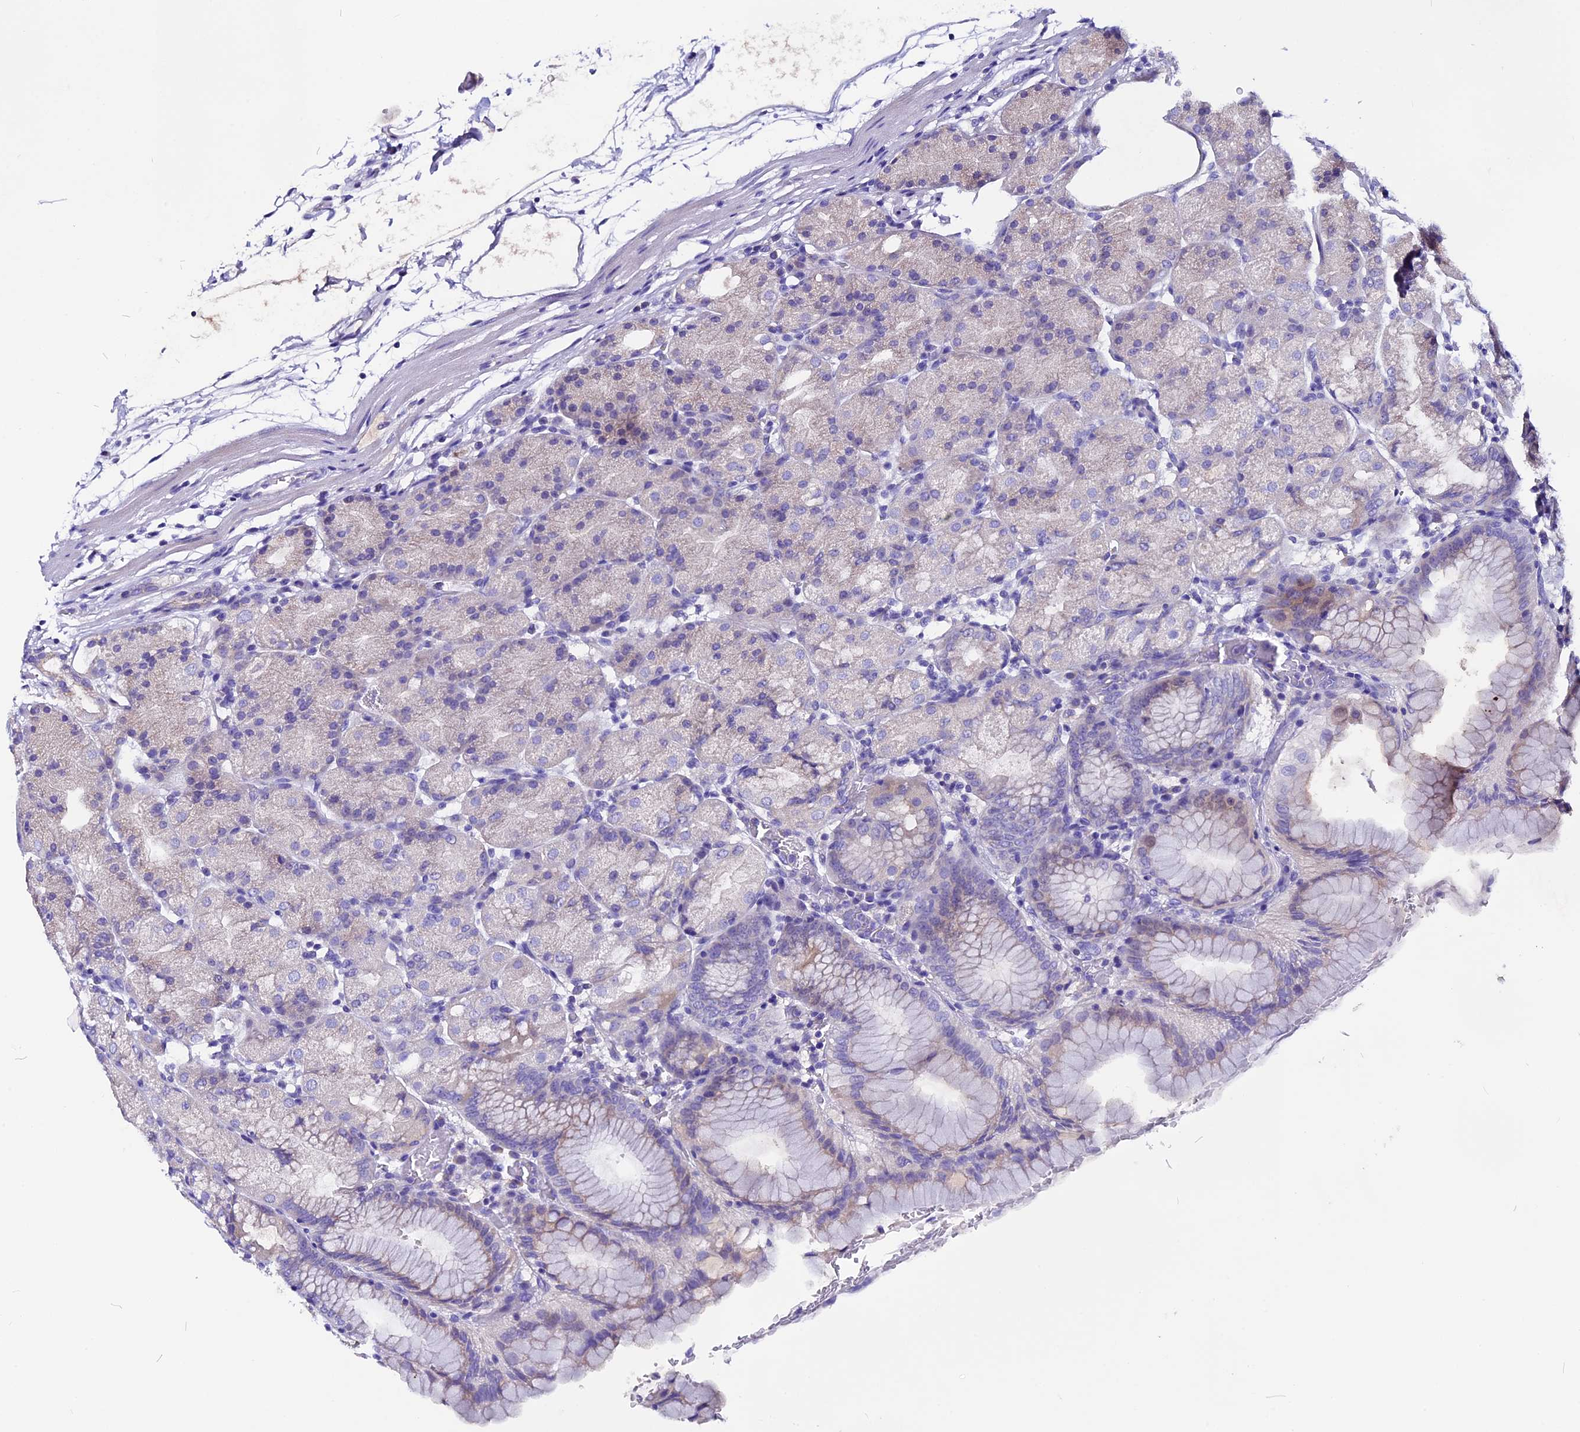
{"staining": {"intensity": "negative", "quantity": "none", "location": "none"}, "tissue": "stomach", "cell_type": "Glandular cells", "image_type": "normal", "snomed": [{"axis": "morphology", "description": "Normal tissue, NOS"}, {"axis": "topography", "description": "Stomach, upper"}, {"axis": "topography", "description": "Stomach, lower"}], "caption": "Immunohistochemistry photomicrograph of benign stomach: stomach stained with DAB demonstrates no significant protein expression in glandular cells. (Brightfield microscopy of DAB immunohistochemistry (IHC) at high magnification).", "gene": "CCBE1", "patient": {"sex": "male", "age": 62}}